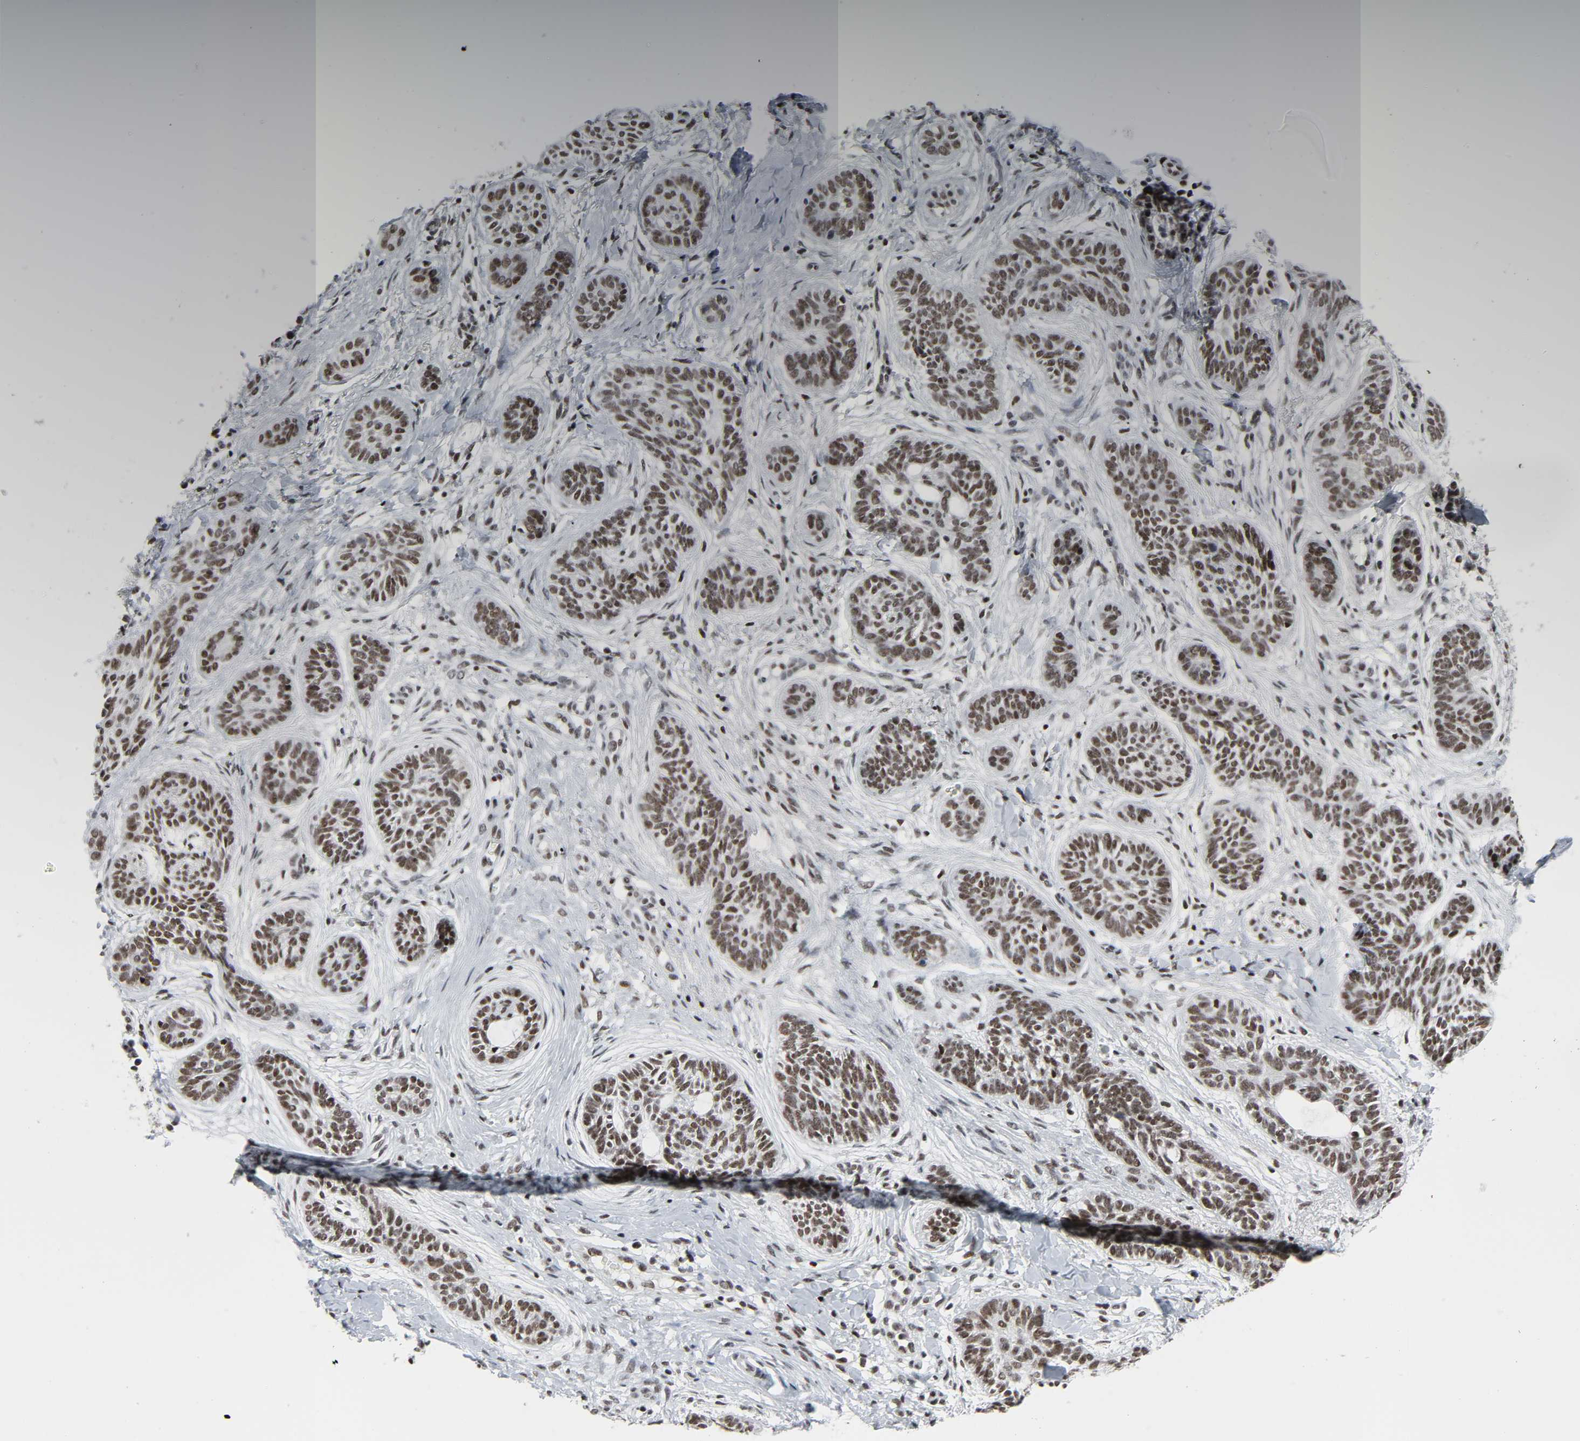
{"staining": {"intensity": "moderate", "quantity": ">75%", "location": "nuclear"}, "tissue": "skin cancer", "cell_type": "Tumor cells", "image_type": "cancer", "snomed": [{"axis": "morphology", "description": "Normal tissue, NOS"}, {"axis": "morphology", "description": "Basal cell carcinoma"}, {"axis": "topography", "description": "Skin"}], "caption": "Immunohistochemistry staining of skin basal cell carcinoma, which displays medium levels of moderate nuclear staining in approximately >75% of tumor cells indicating moderate nuclear protein staining. The staining was performed using DAB (3,3'-diaminobenzidine) (brown) for protein detection and nuclei were counterstained in hematoxylin (blue).", "gene": "CDK7", "patient": {"sex": "male", "age": 63}}